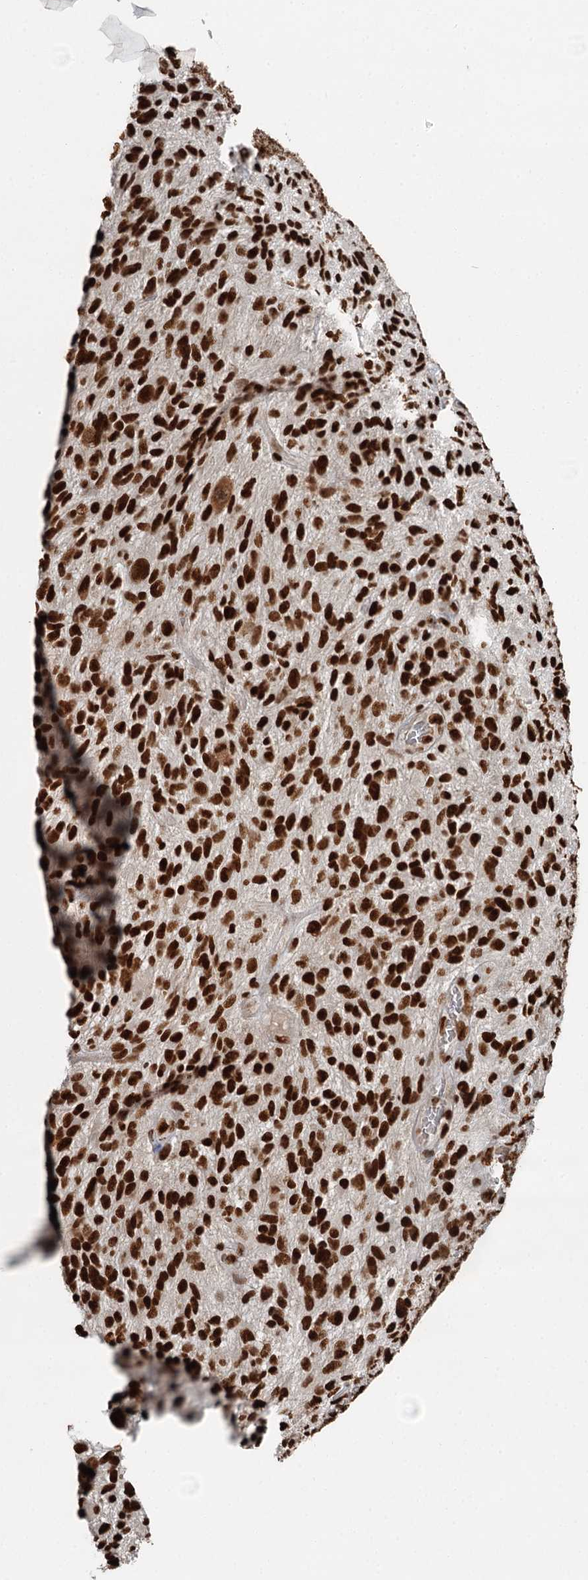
{"staining": {"intensity": "strong", "quantity": ">75%", "location": "nuclear"}, "tissue": "glioma", "cell_type": "Tumor cells", "image_type": "cancer", "snomed": [{"axis": "morphology", "description": "Glioma, malignant, High grade"}, {"axis": "topography", "description": "Brain"}], "caption": "Strong nuclear expression is seen in approximately >75% of tumor cells in glioma.", "gene": "RBBP7", "patient": {"sex": "male", "age": 47}}